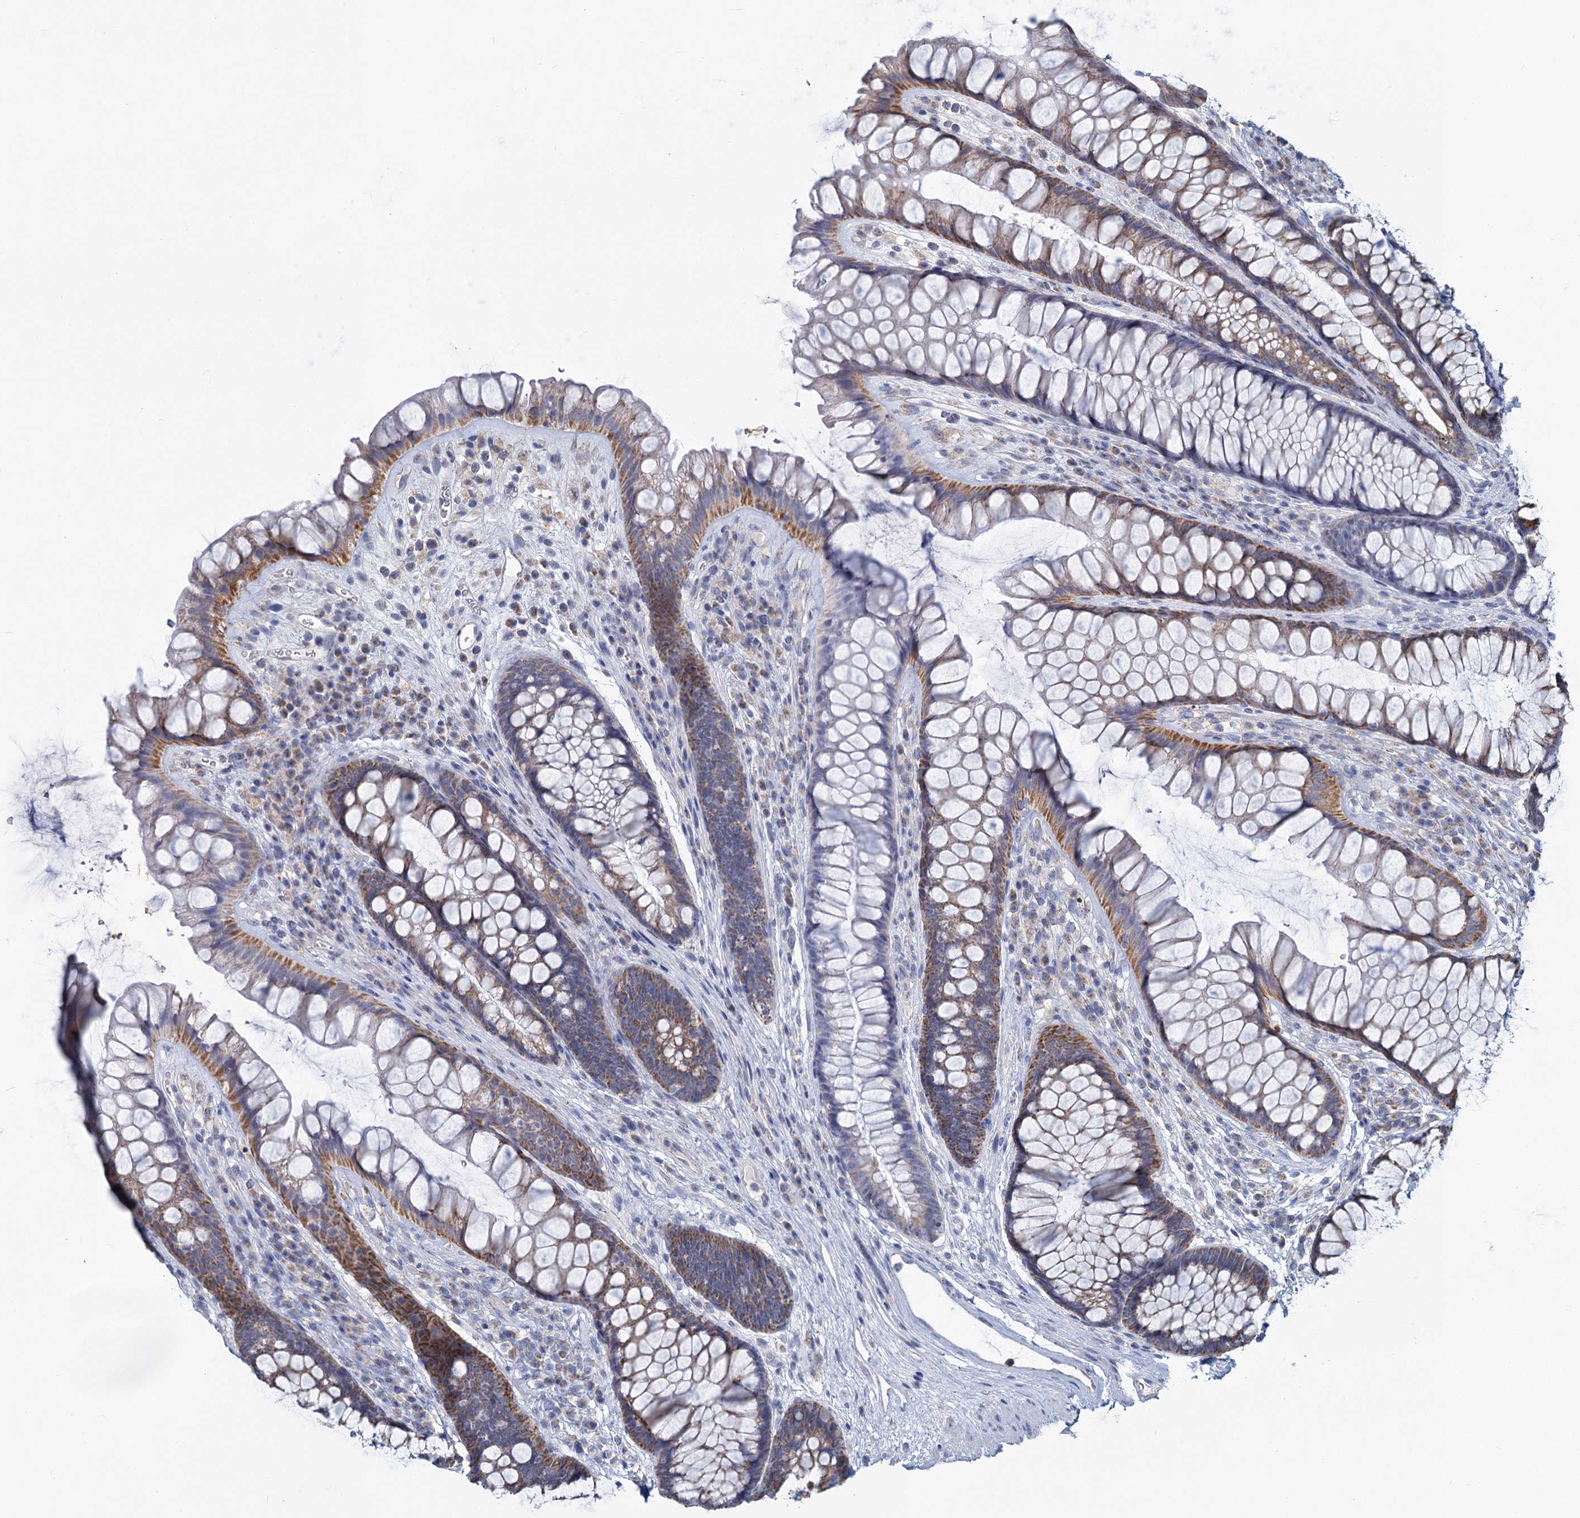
{"staining": {"intensity": "moderate", "quantity": ">75%", "location": "cytoplasmic/membranous"}, "tissue": "rectum", "cell_type": "Glandular cells", "image_type": "normal", "snomed": [{"axis": "morphology", "description": "Normal tissue, NOS"}, {"axis": "topography", "description": "Rectum"}], "caption": "High-power microscopy captured an immunohistochemistry photomicrograph of normal rectum, revealing moderate cytoplasmic/membranous expression in approximately >75% of glandular cells.", "gene": "NDUFC2", "patient": {"sex": "male", "age": 74}}